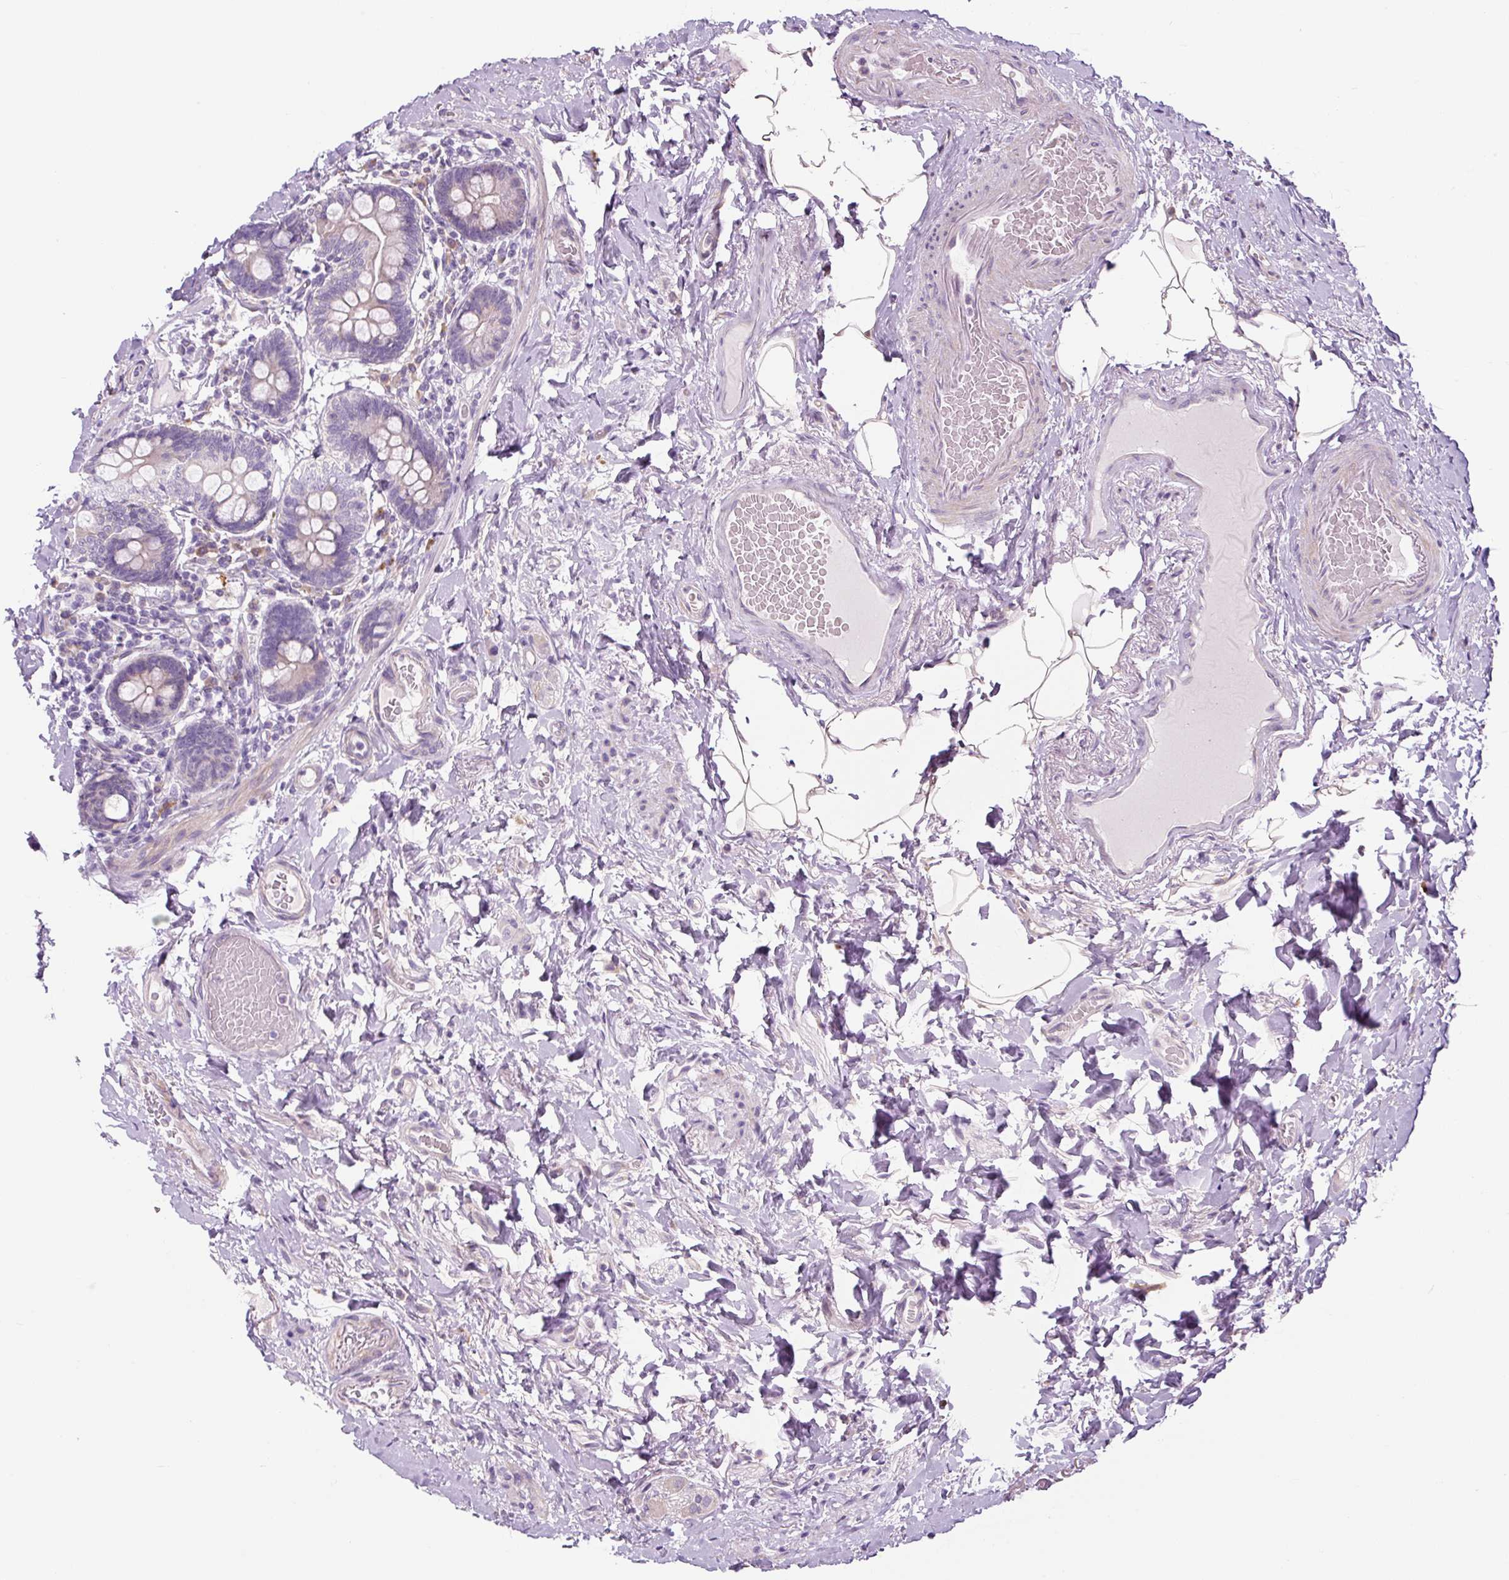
{"staining": {"intensity": "weak", "quantity": "25%-75%", "location": "cytoplasmic/membranous"}, "tissue": "small intestine", "cell_type": "Glandular cells", "image_type": "normal", "snomed": [{"axis": "morphology", "description": "Normal tissue, NOS"}, {"axis": "topography", "description": "Small intestine"}], "caption": "IHC of benign small intestine shows low levels of weak cytoplasmic/membranous staining in about 25%-75% of glandular cells.", "gene": "FUT10", "patient": {"sex": "female", "age": 64}}